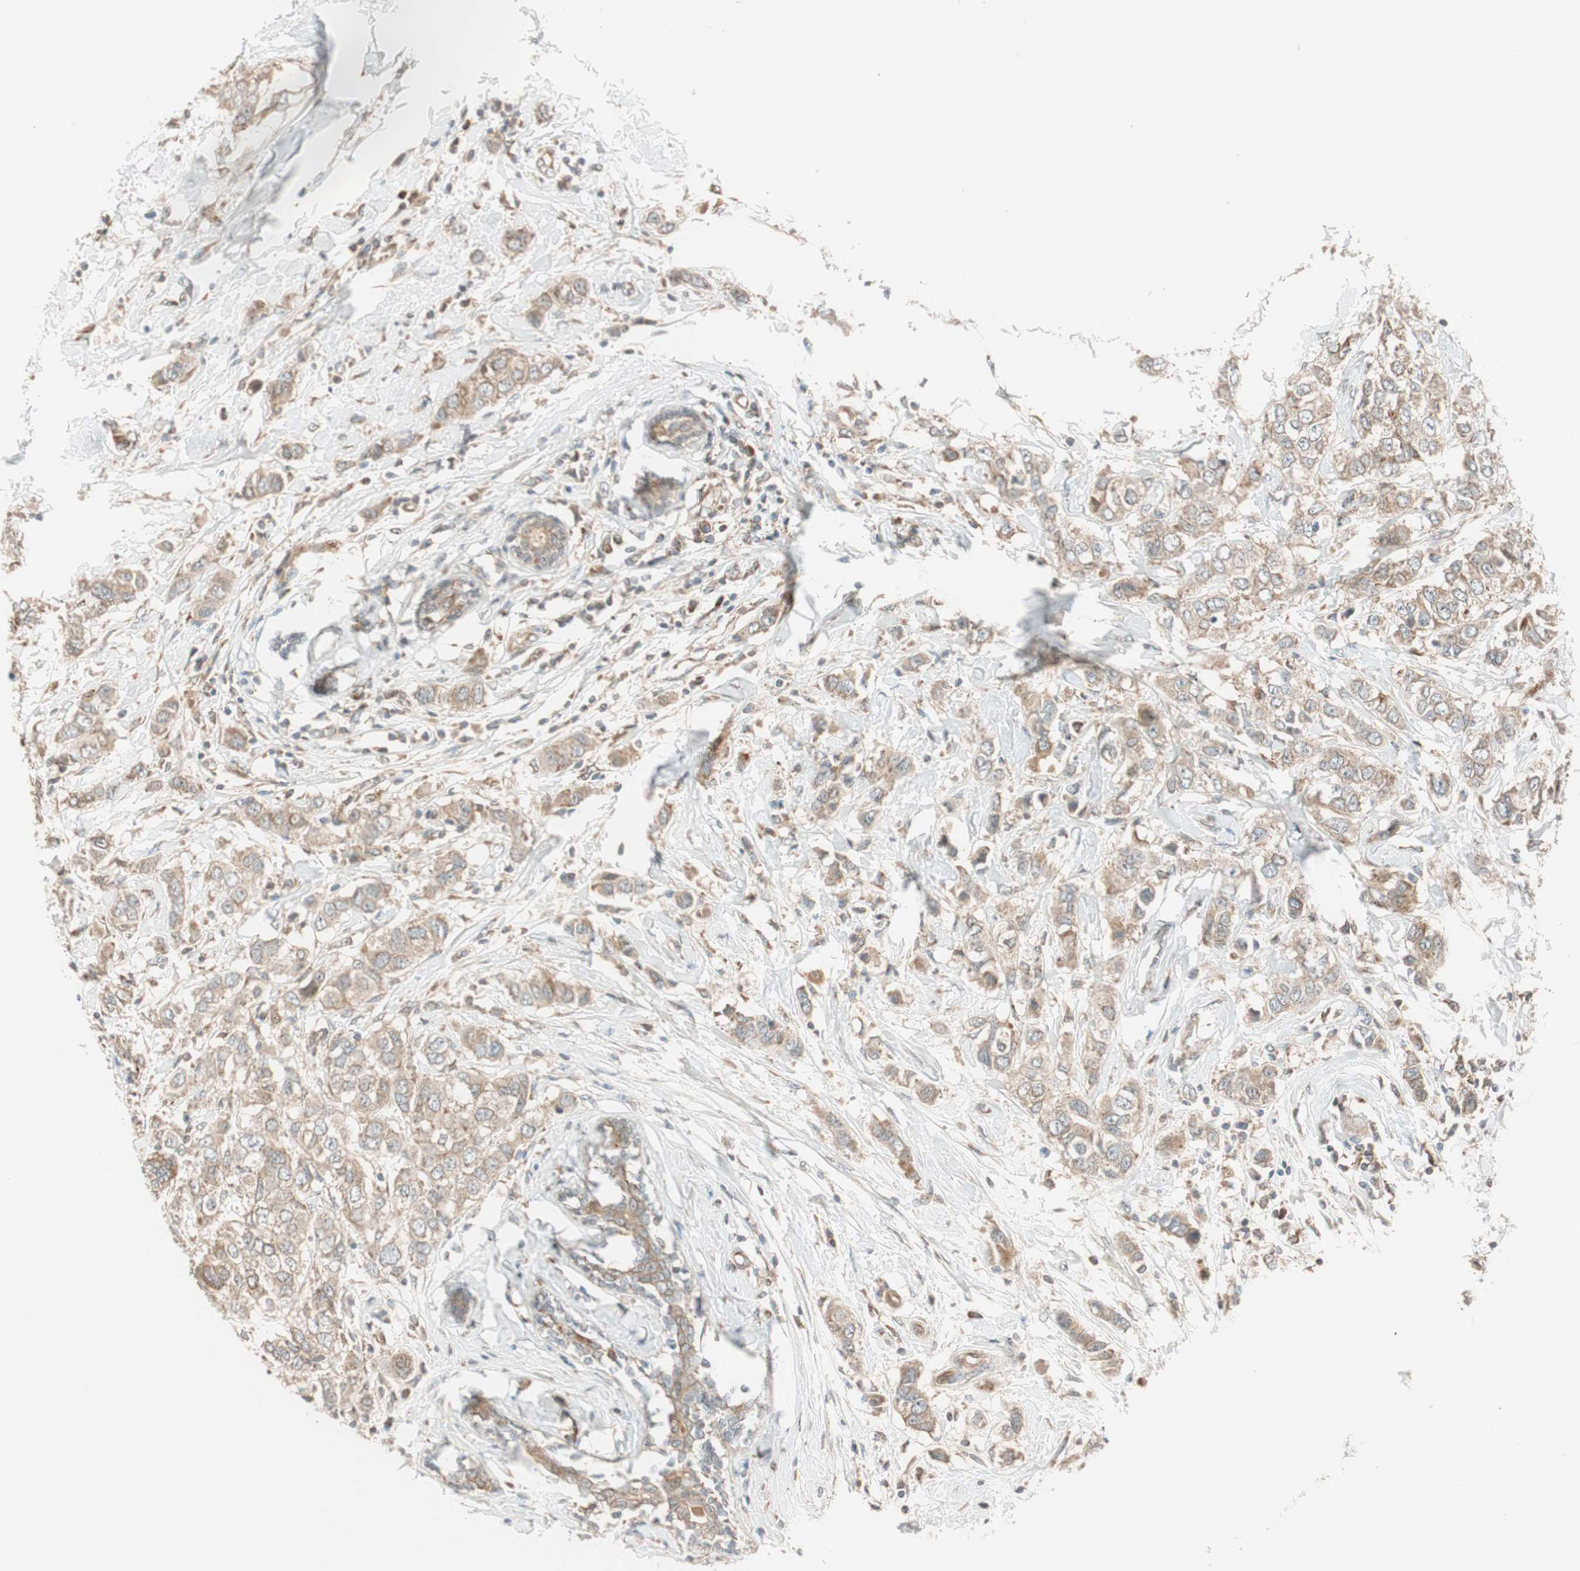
{"staining": {"intensity": "weak", "quantity": ">75%", "location": "cytoplasmic/membranous"}, "tissue": "breast cancer", "cell_type": "Tumor cells", "image_type": "cancer", "snomed": [{"axis": "morphology", "description": "Duct carcinoma"}, {"axis": "topography", "description": "Breast"}], "caption": "Human breast cancer stained with a protein marker reveals weak staining in tumor cells.", "gene": "ABI1", "patient": {"sex": "female", "age": 50}}